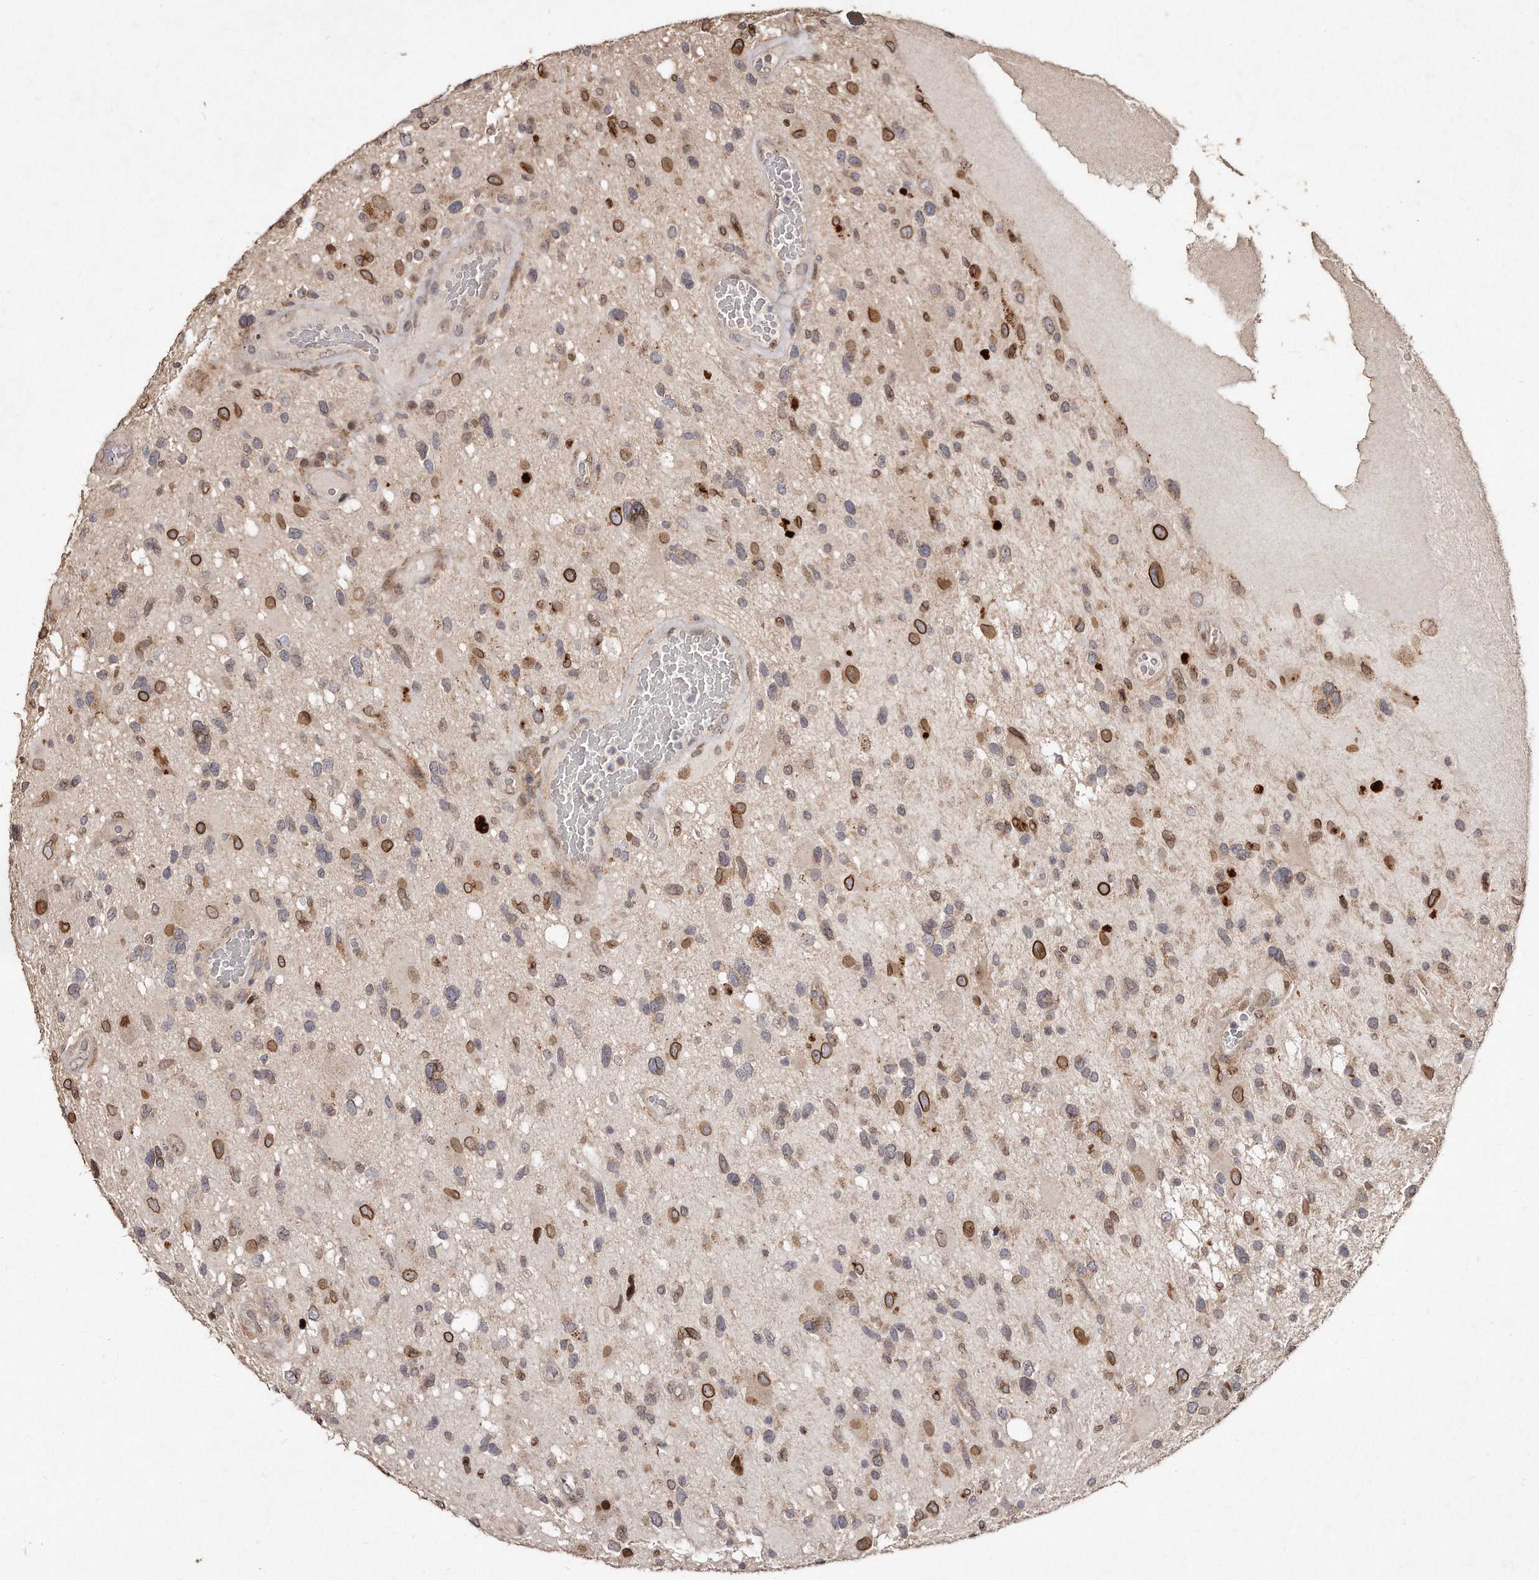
{"staining": {"intensity": "moderate", "quantity": "25%-75%", "location": "cytoplasmic/membranous,nuclear"}, "tissue": "glioma", "cell_type": "Tumor cells", "image_type": "cancer", "snomed": [{"axis": "morphology", "description": "Glioma, malignant, High grade"}, {"axis": "topography", "description": "Brain"}], "caption": "Immunohistochemistry (IHC) (DAB) staining of human malignant glioma (high-grade) reveals moderate cytoplasmic/membranous and nuclear protein positivity in about 25%-75% of tumor cells. The staining was performed using DAB (3,3'-diaminobenzidine), with brown indicating positive protein expression. Nuclei are stained blue with hematoxylin.", "gene": "HASPIN", "patient": {"sex": "male", "age": 33}}